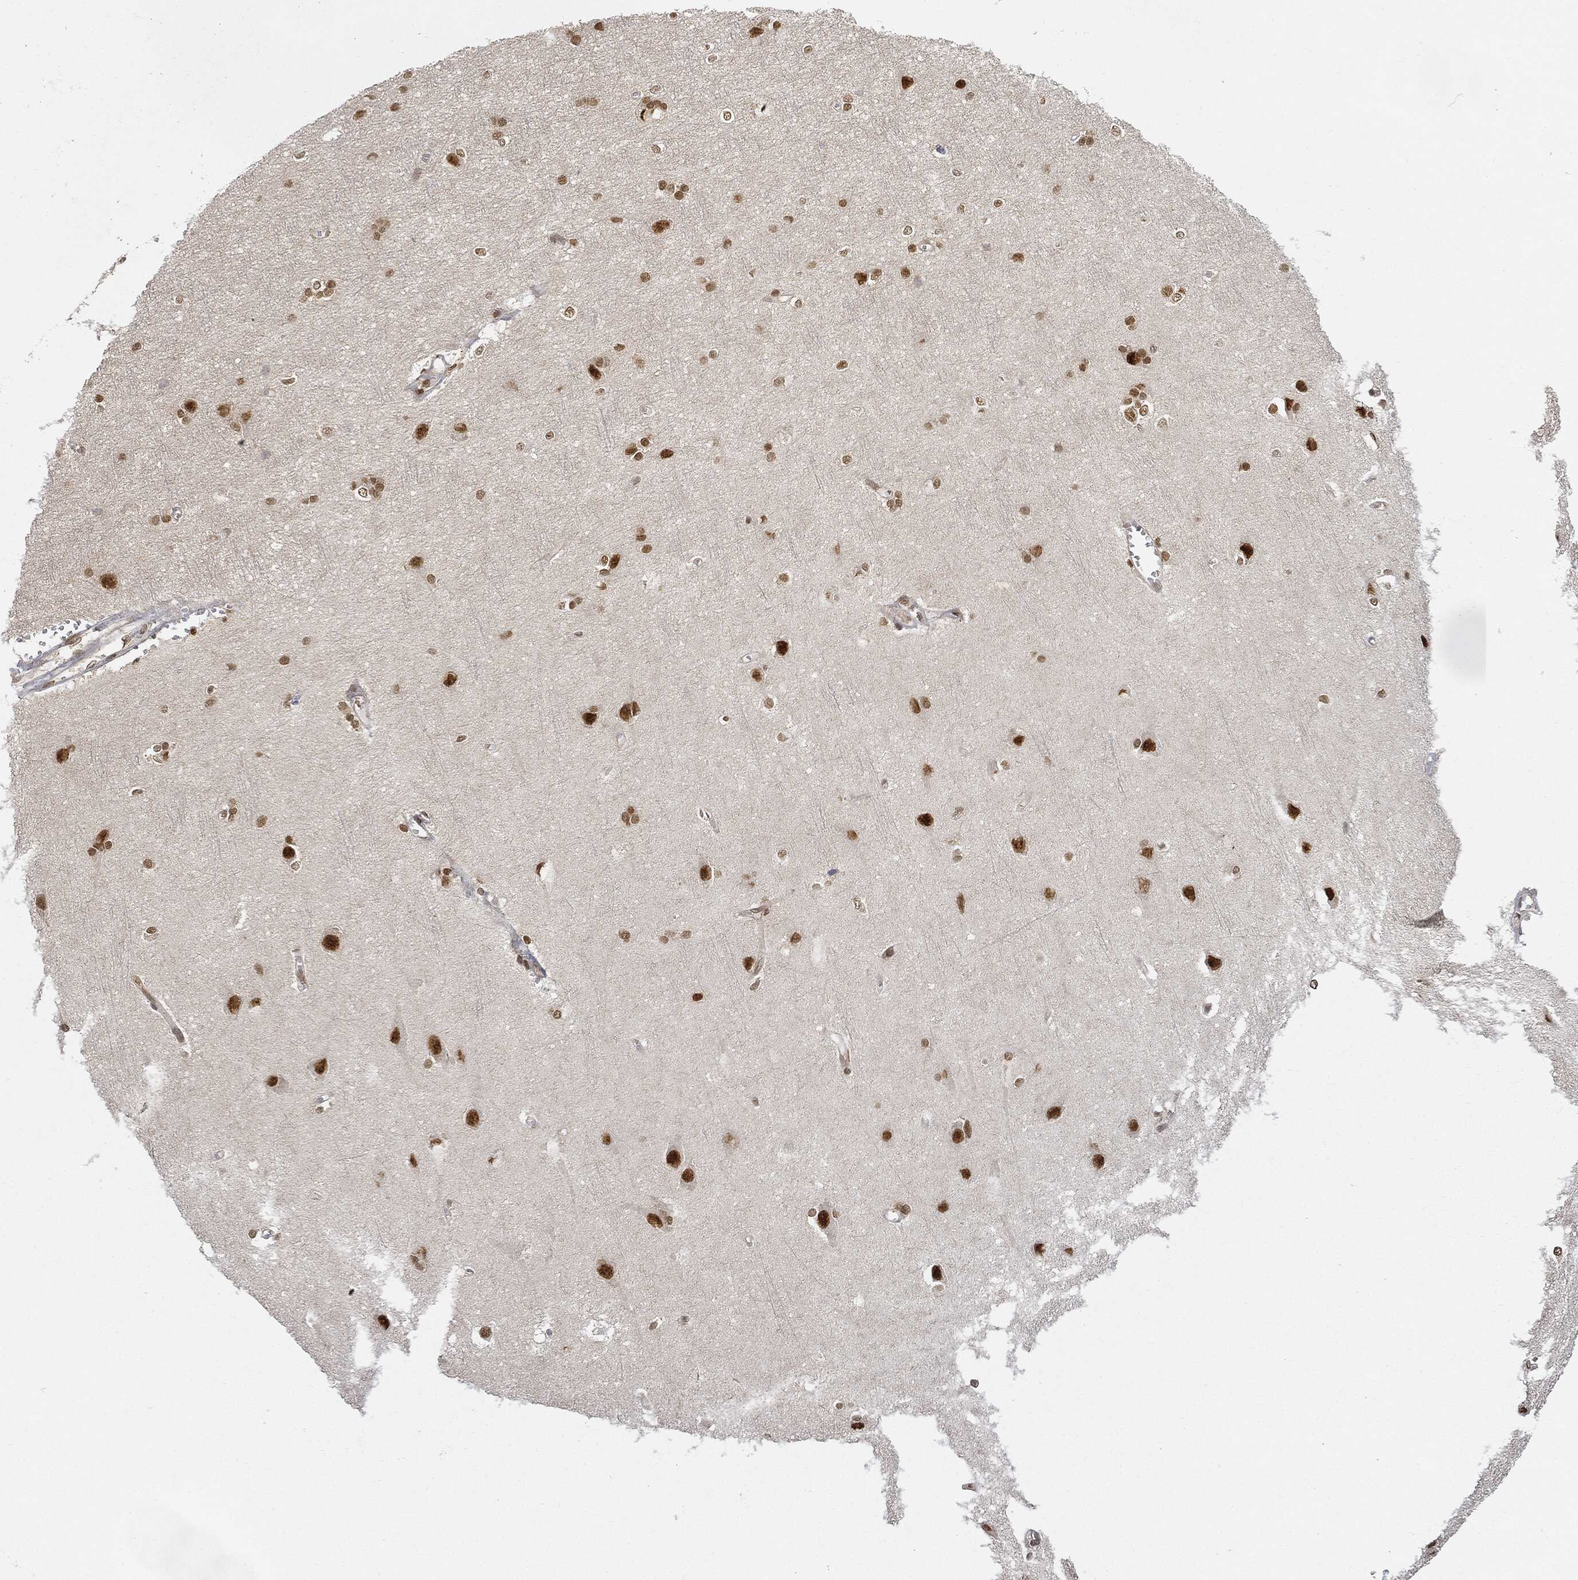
{"staining": {"intensity": "negative", "quantity": "none", "location": "none"}, "tissue": "cerebral cortex", "cell_type": "Endothelial cells", "image_type": "normal", "snomed": [{"axis": "morphology", "description": "Normal tissue, NOS"}, {"axis": "topography", "description": "Cerebral cortex"}], "caption": "Benign cerebral cortex was stained to show a protein in brown. There is no significant expression in endothelial cells. The staining was performed using DAB (3,3'-diaminobenzidine) to visualize the protein expression in brown, while the nuclei were stained in blue with hematoxylin (Magnification: 20x).", "gene": "CIB1", "patient": {"sex": "male", "age": 37}}